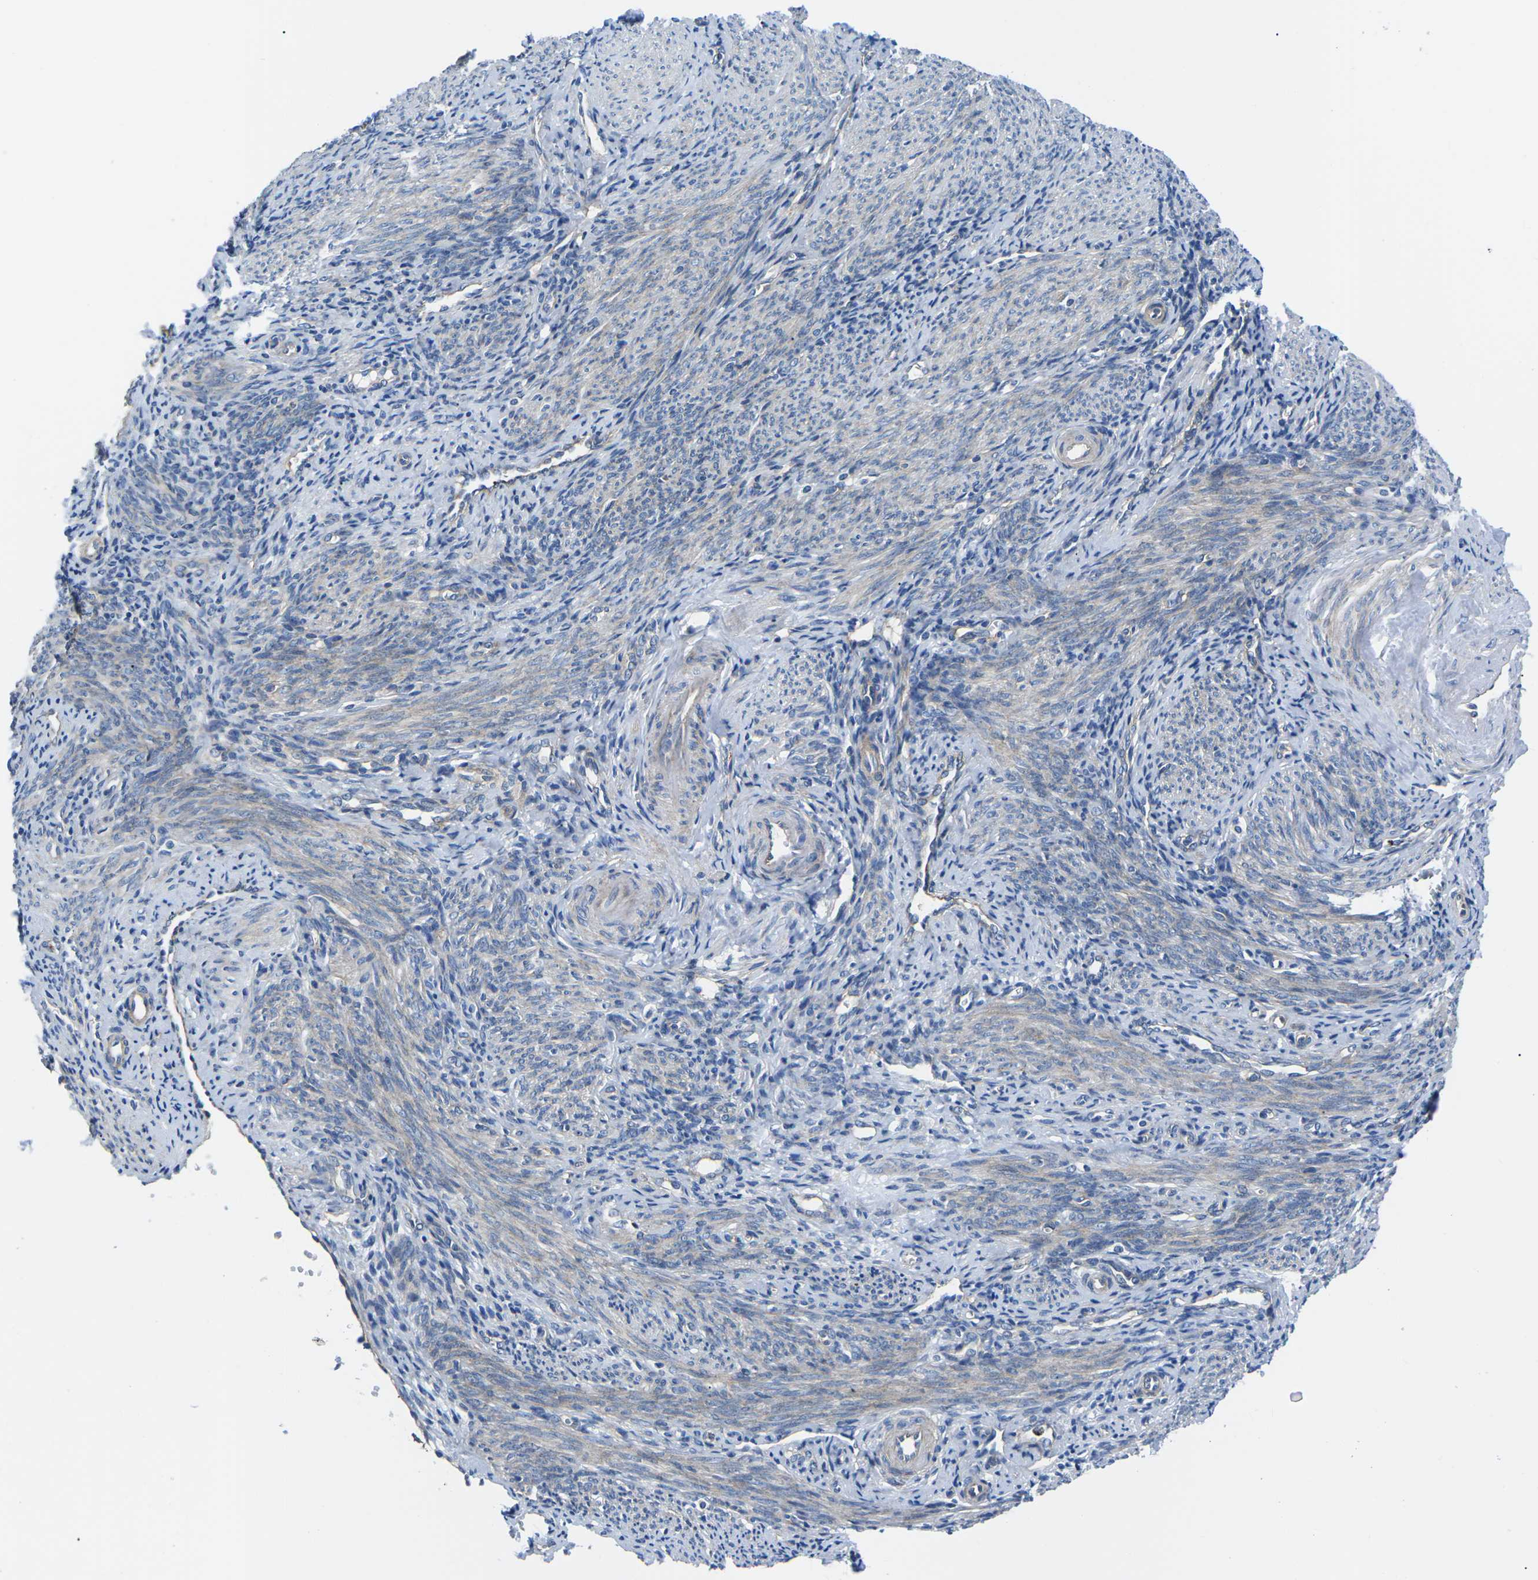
{"staining": {"intensity": "moderate", "quantity": "<25%", "location": "cytoplasmic/membranous"}, "tissue": "endometrium", "cell_type": "Cells in endometrial stroma", "image_type": "normal", "snomed": [{"axis": "morphology", "description": "Normal tissue, NOS"}, {"axis": "topography", "description": "Endometrium"}], "caption": "Brown immunohistochemical staining in unremarkable human endometrium demonstrates moderate cytoplasmic/membranous expression in about <25% of cells in endometrial stroma. Using DAB (3,3'-diaminobenzidine) (brown) and hematoxylin (blue) stains, captured at high magnification using brightfield microscopy.", "gene": "DLG1", "patient": {"sex": "female", "age": 50}}